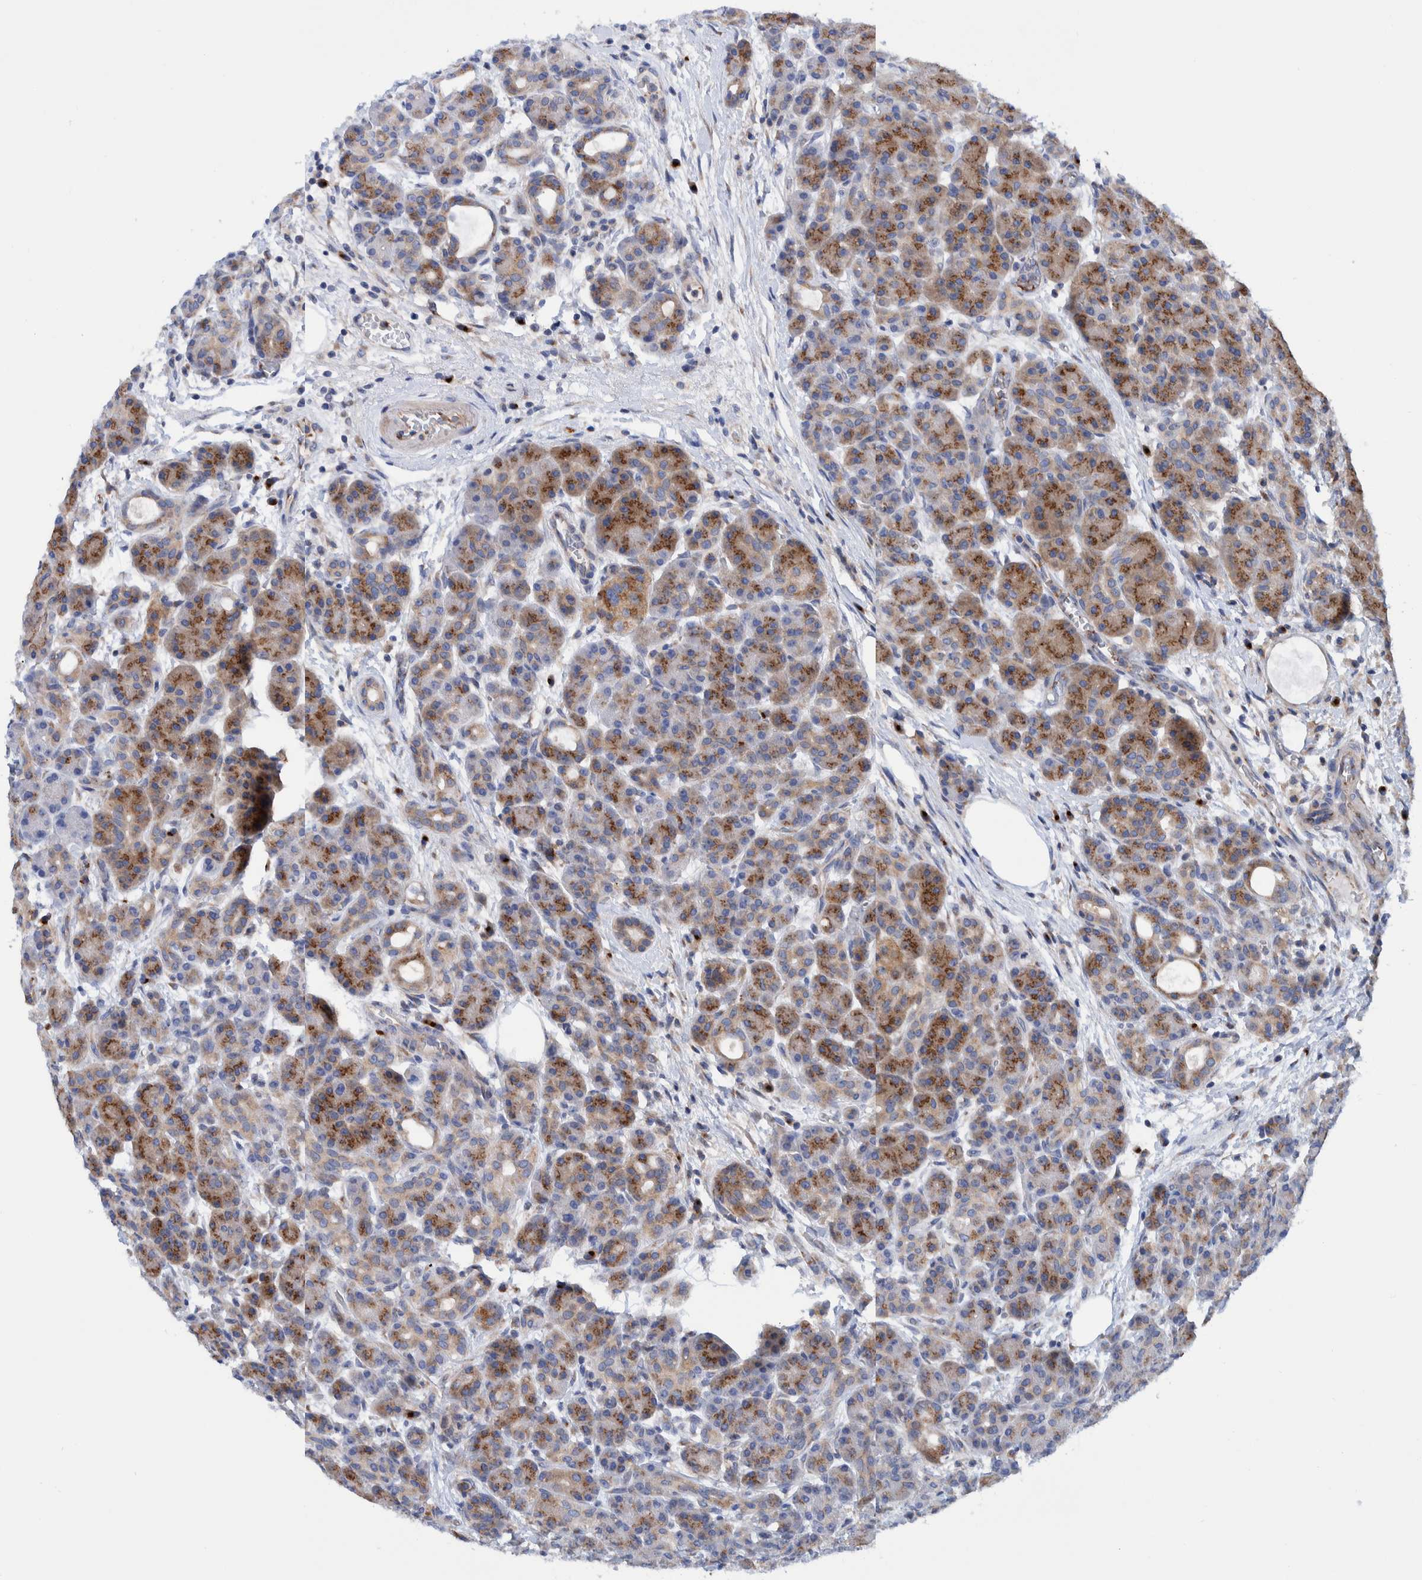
{"staining": {"intensity": "strong", "quantity": ">75%", "location": "cytoplasmic/membranous"}, "tissue": "pancreas", "cell_type": "Exocrine glandular cells", "image_type": "normal", "snomed": [{"axis": "morphology", "description": "Normal tissue, NOS"}, {"axis": "topography", "description": "Pancreas"}], "caption": "A high amount of strong cytoplasmic/membranous staining is seen in about >75% of exocrine glandular cells in unremarkable pancreas.", "gene": "TRIM58", "patient": {"sex": "male", "age": 63}}